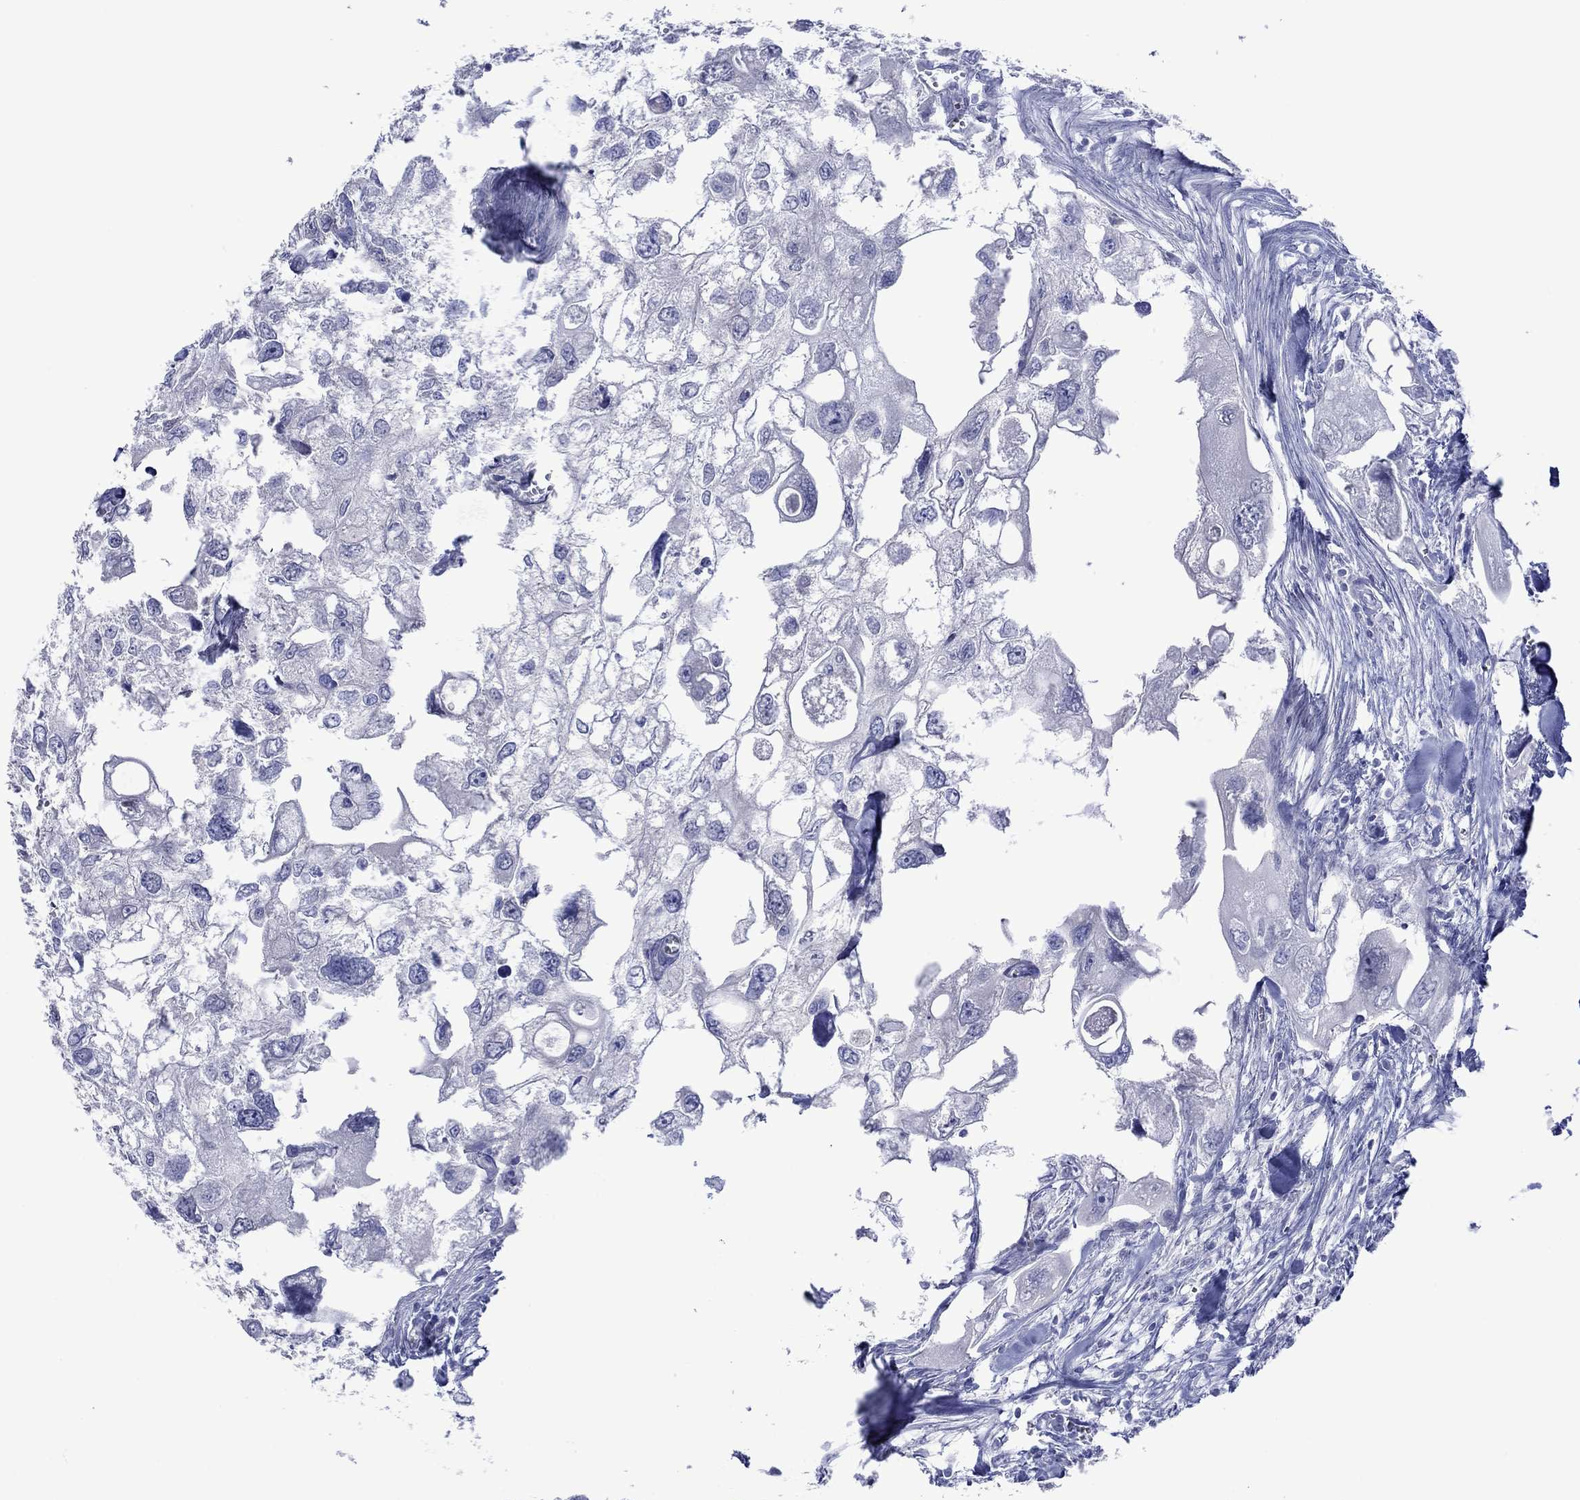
{"staining": {"intensity": "negative", "quantity": "none", "location": "none"}, "tissue": "urothelial cancer", "cell_type": "Tumor cells", "image_type": "cancer", "snomed": [{"axis": "morphology", "description": "Urothelial carcinoma, High grade"}, {"axis": "topography", "description": "Urinary bladder"}], "caption": "A micrograph of urothelial cancer stained for a protein displays no brown staining in tumor cells.", "gene": "MLANA", "patient": {"sex": "male", "age": 59}}